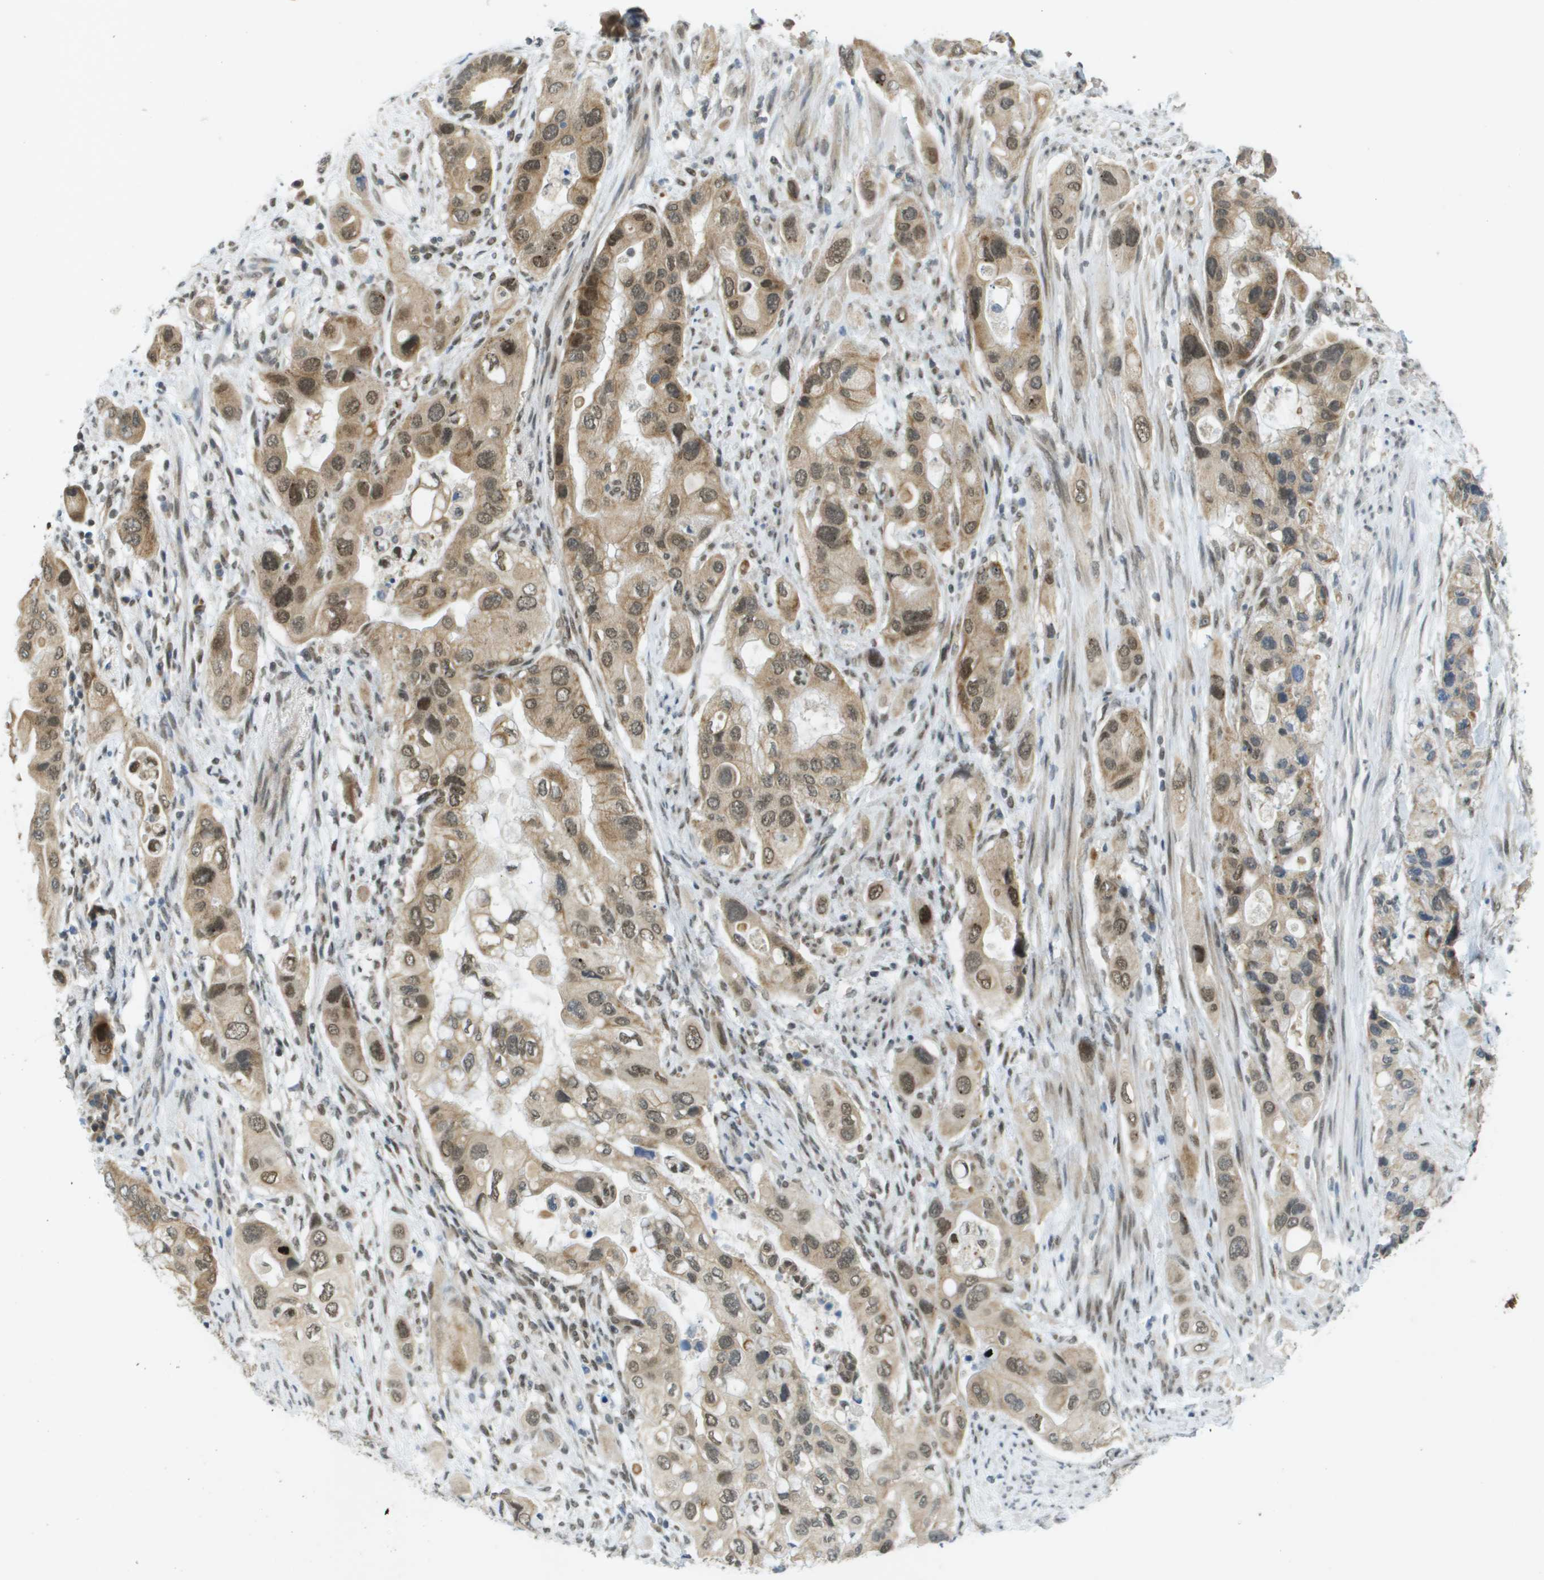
{"staining": {"intensity": "moderate", "quantity": ">75%", "location": "cytoplasmic/membranous,nuclear"}, "tissue": "pancreatic cancer", "cell_type": "Tumor cells", "image_type": "cancer", "snomed": [{"axis": "morphology", "description": "Adenocarcinoma, NOS"}, {"axis": "topography", "description": "Pancreas"}], "caption": "There is medium levels of moderate cytoplasmic/membranous and nuclear staining in tumor cells of pancreatic cancer, as demonstrated by immunohistochemical staining (brown color).", "gene": "ARID1B", "patient": {"sex": "female", "age": 56}}